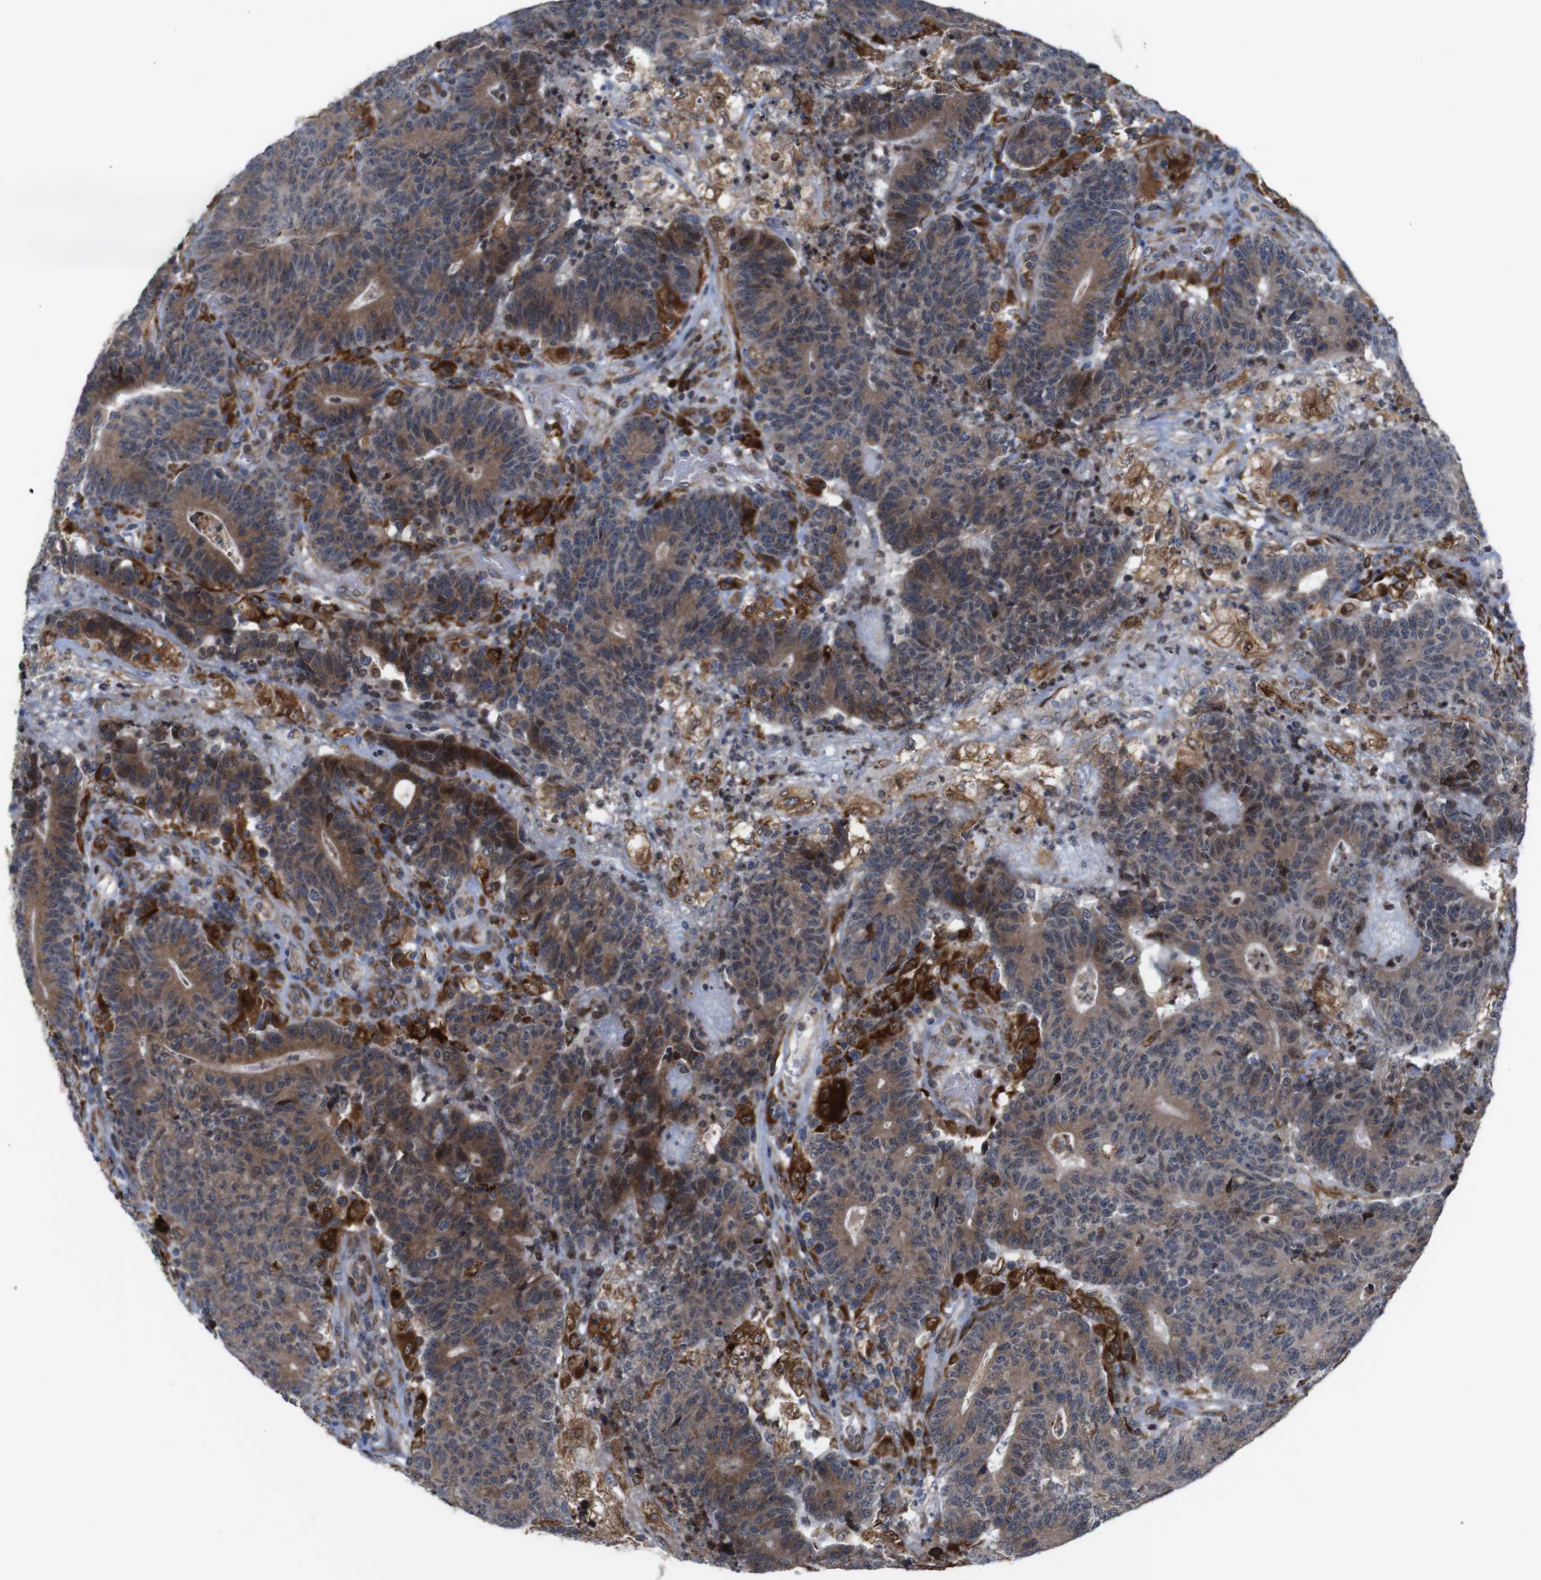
{"staining": {"intensity": "moderate", "quantity": ">75%", "location": "cytoplasmic/membranous"}, "tissue": "colorectal cancer", "cell_type": "Tumor cells", "image_type": "cancer", "snomed": [{"axis": "morphology", "description": "Normal tissue, NOS"}, {"axis": "morphology", "description": "Adenocarcinoma, NOS"}, {"axis": "topography", "description": "Colon"}], "caption": "Moderate cytoplasmic/membranous protein expression is appreciated in about >75% of tumor cells in colorectal cancer.", "gene": "PTPN1", "patient": {"sex": "female", "age": 75}}